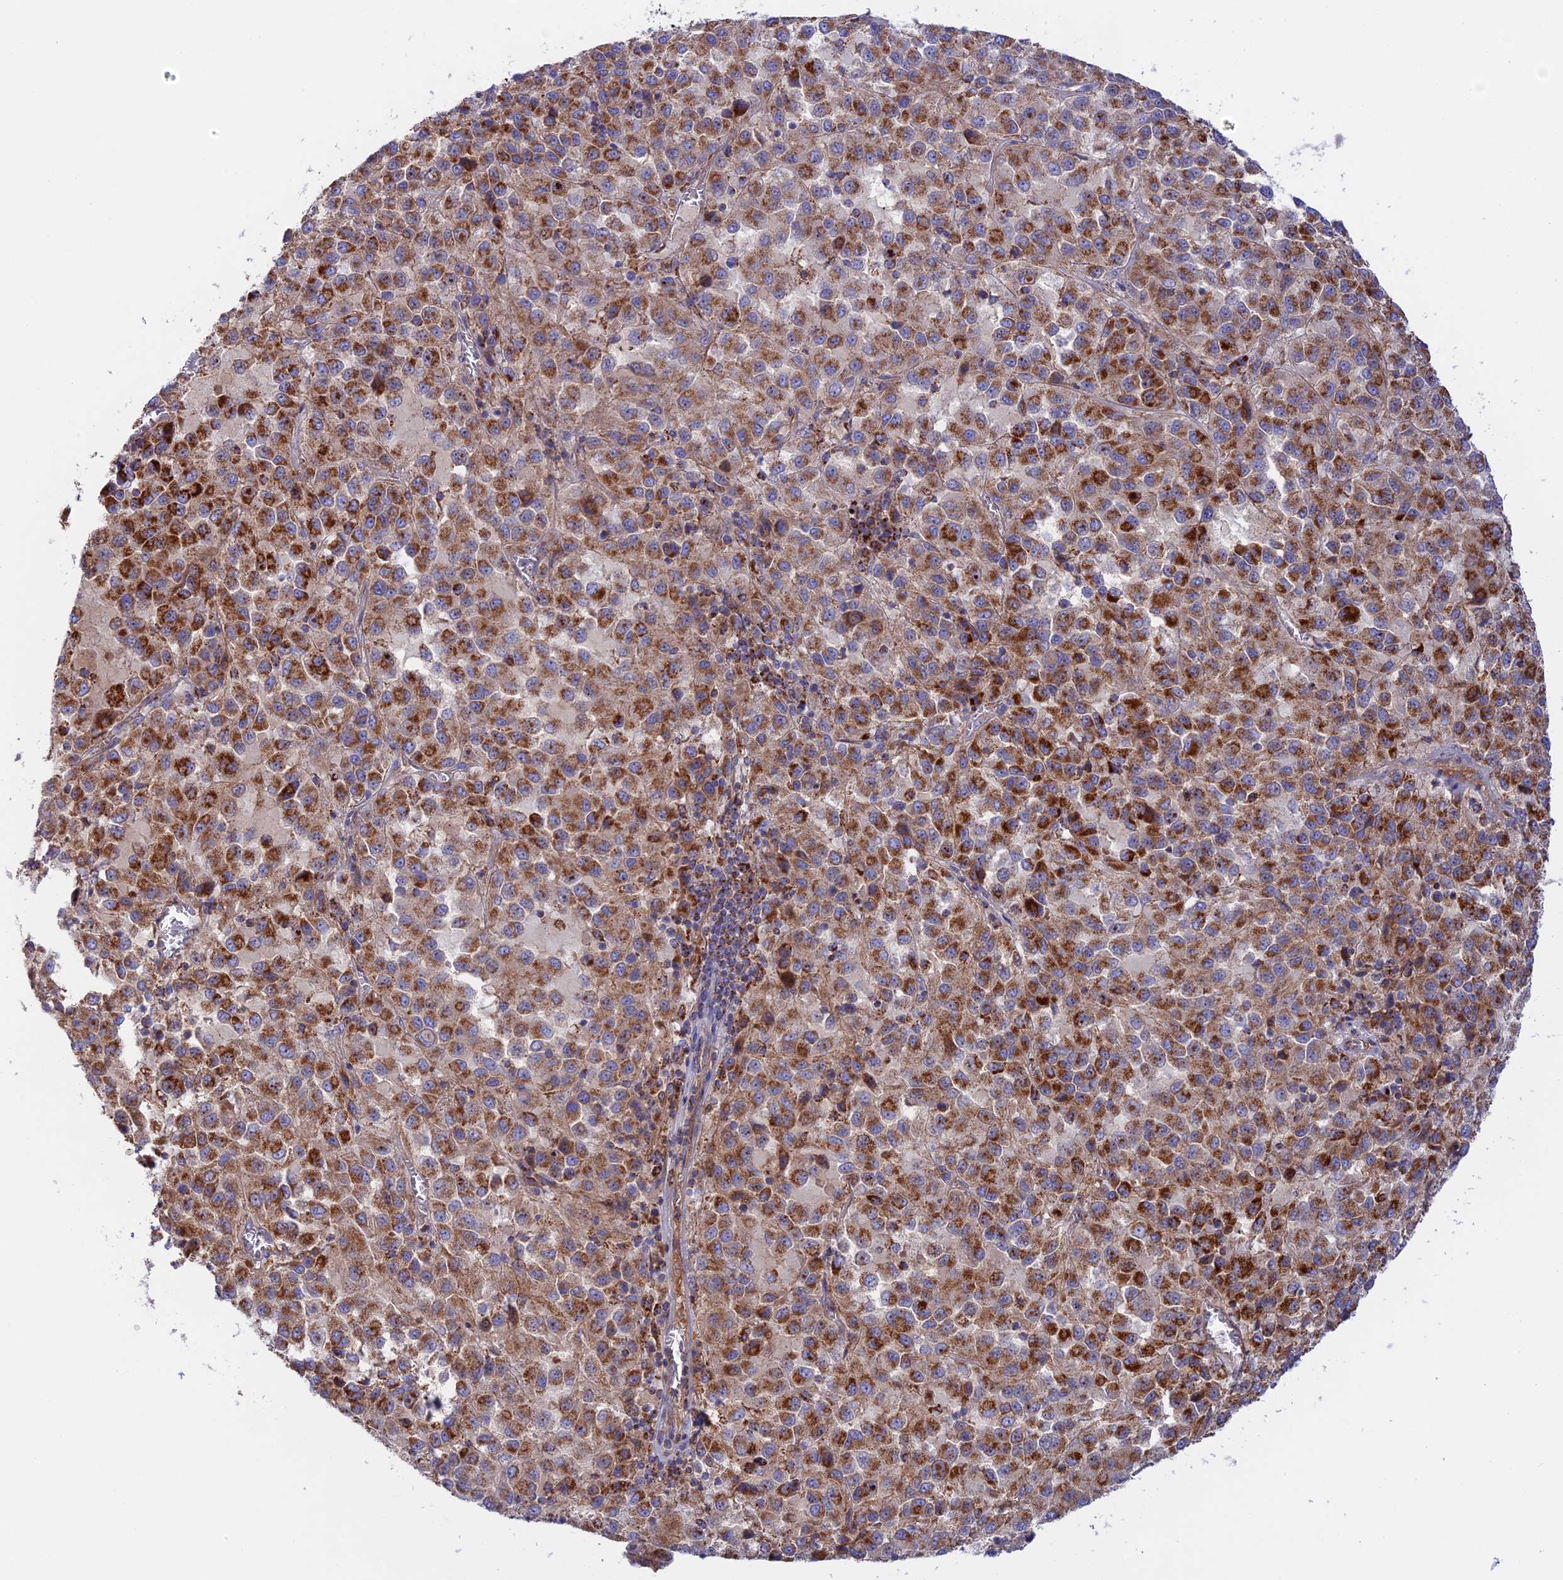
{"staining": {"intensity": "strong", "quantity": ">75%", "location": "cytoplasmic/membranous"}, "tissue": "melanoma", "cell_type": "Tumor cells", "image_type": "cancer", "snomed": [{"axis": "morphology", "description": "Malignant melanoma, Metastatic site"}, {"axis": "topography", "description": "Lung"}], "caption": "Human malignant melanoma (metastatic site) stained for a protein (brown) exhibits strong cytoplasmic/membranous positive expression in approximately >75% of tumor cells.", "gene": "GCDH", "patient": {"sex": "male", "age": 64}}